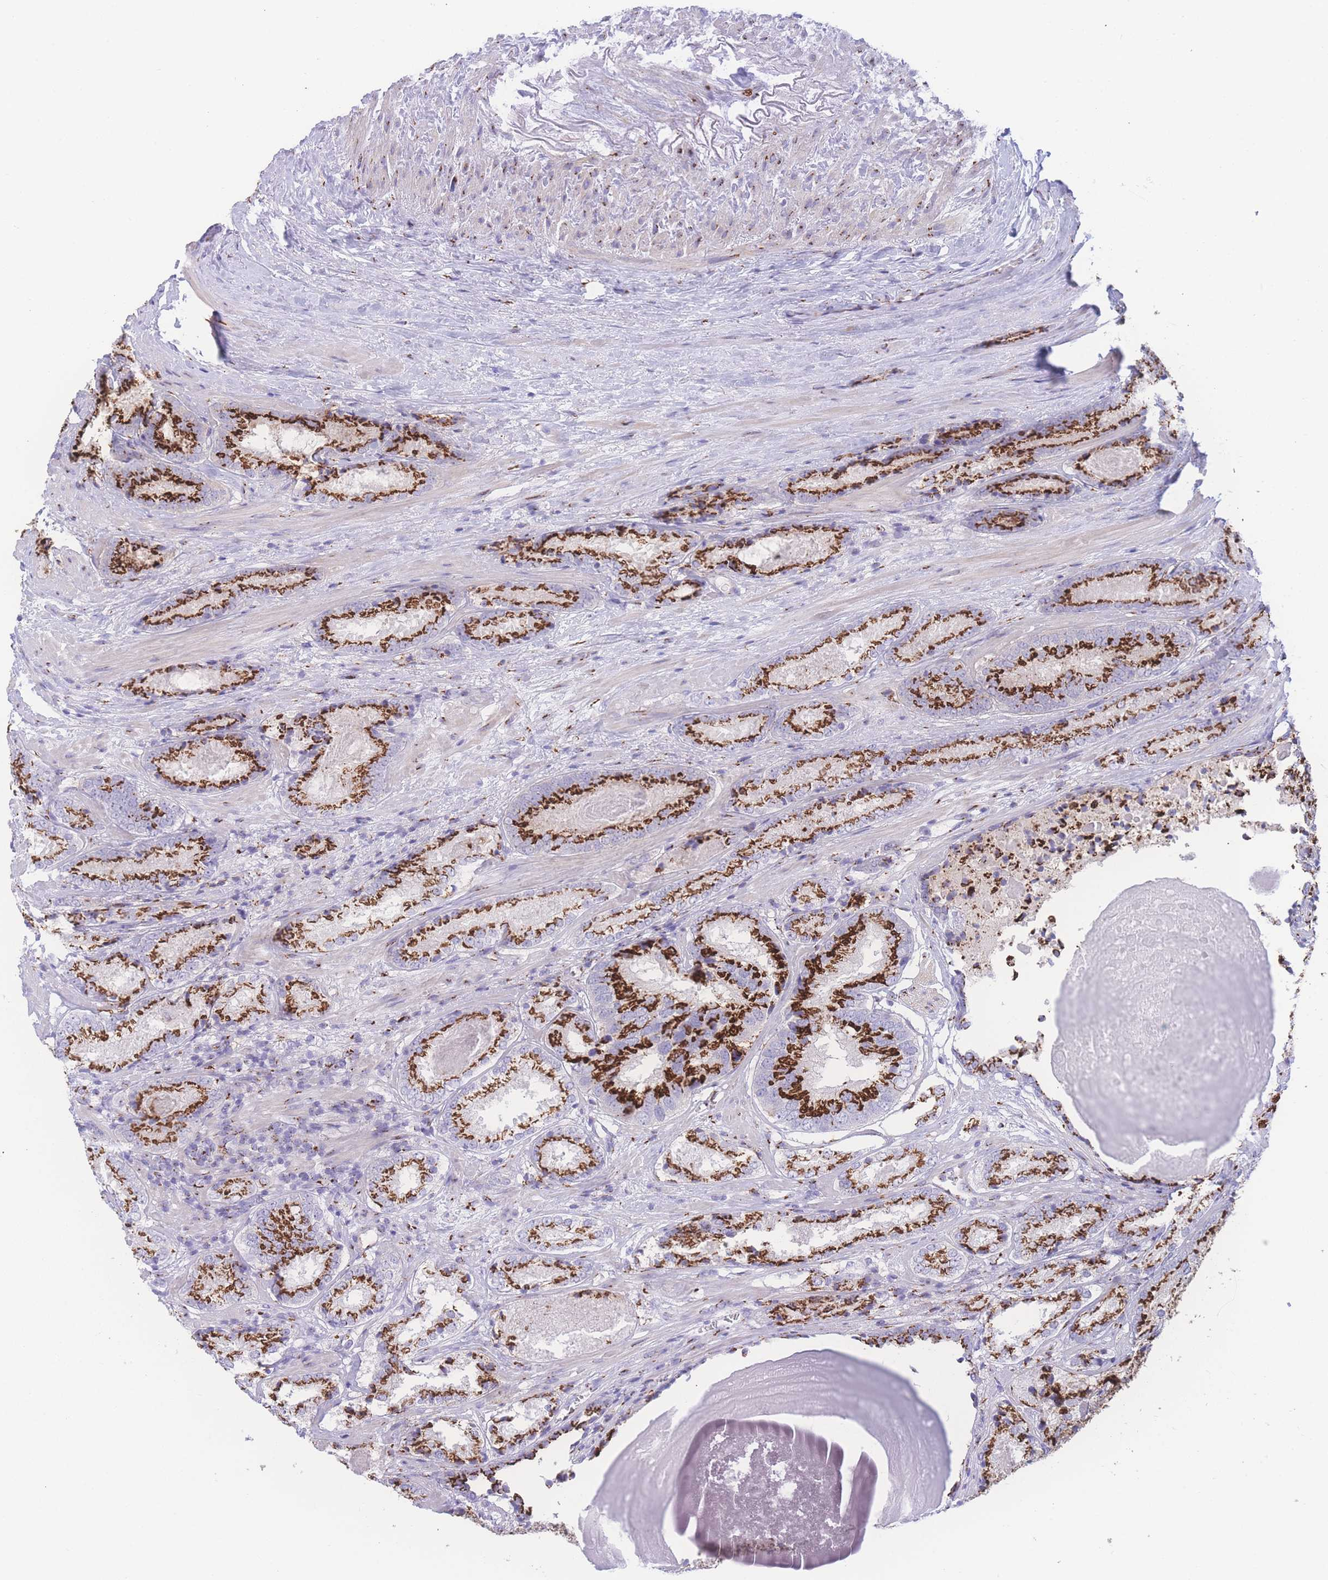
{"staining": {"intensity": "strong", "quantity": ">75%", "location": "cytoplasmic/membranous"}, "tissue": "prostate cancer", "cell_type": "Tumor cells", "image_type": "cancer", "snomed": [{"axis": "morphology", "description": "Adenocarcinoma, High grade"}, {"axis": "topography", "description": "Prostate"}], "caption": "Human prostate cancer stained with a protein marker exhibits strong staining in tumor cells.", "gene": "GOLM2", "patient": {"sex": "male", "age": 63}}